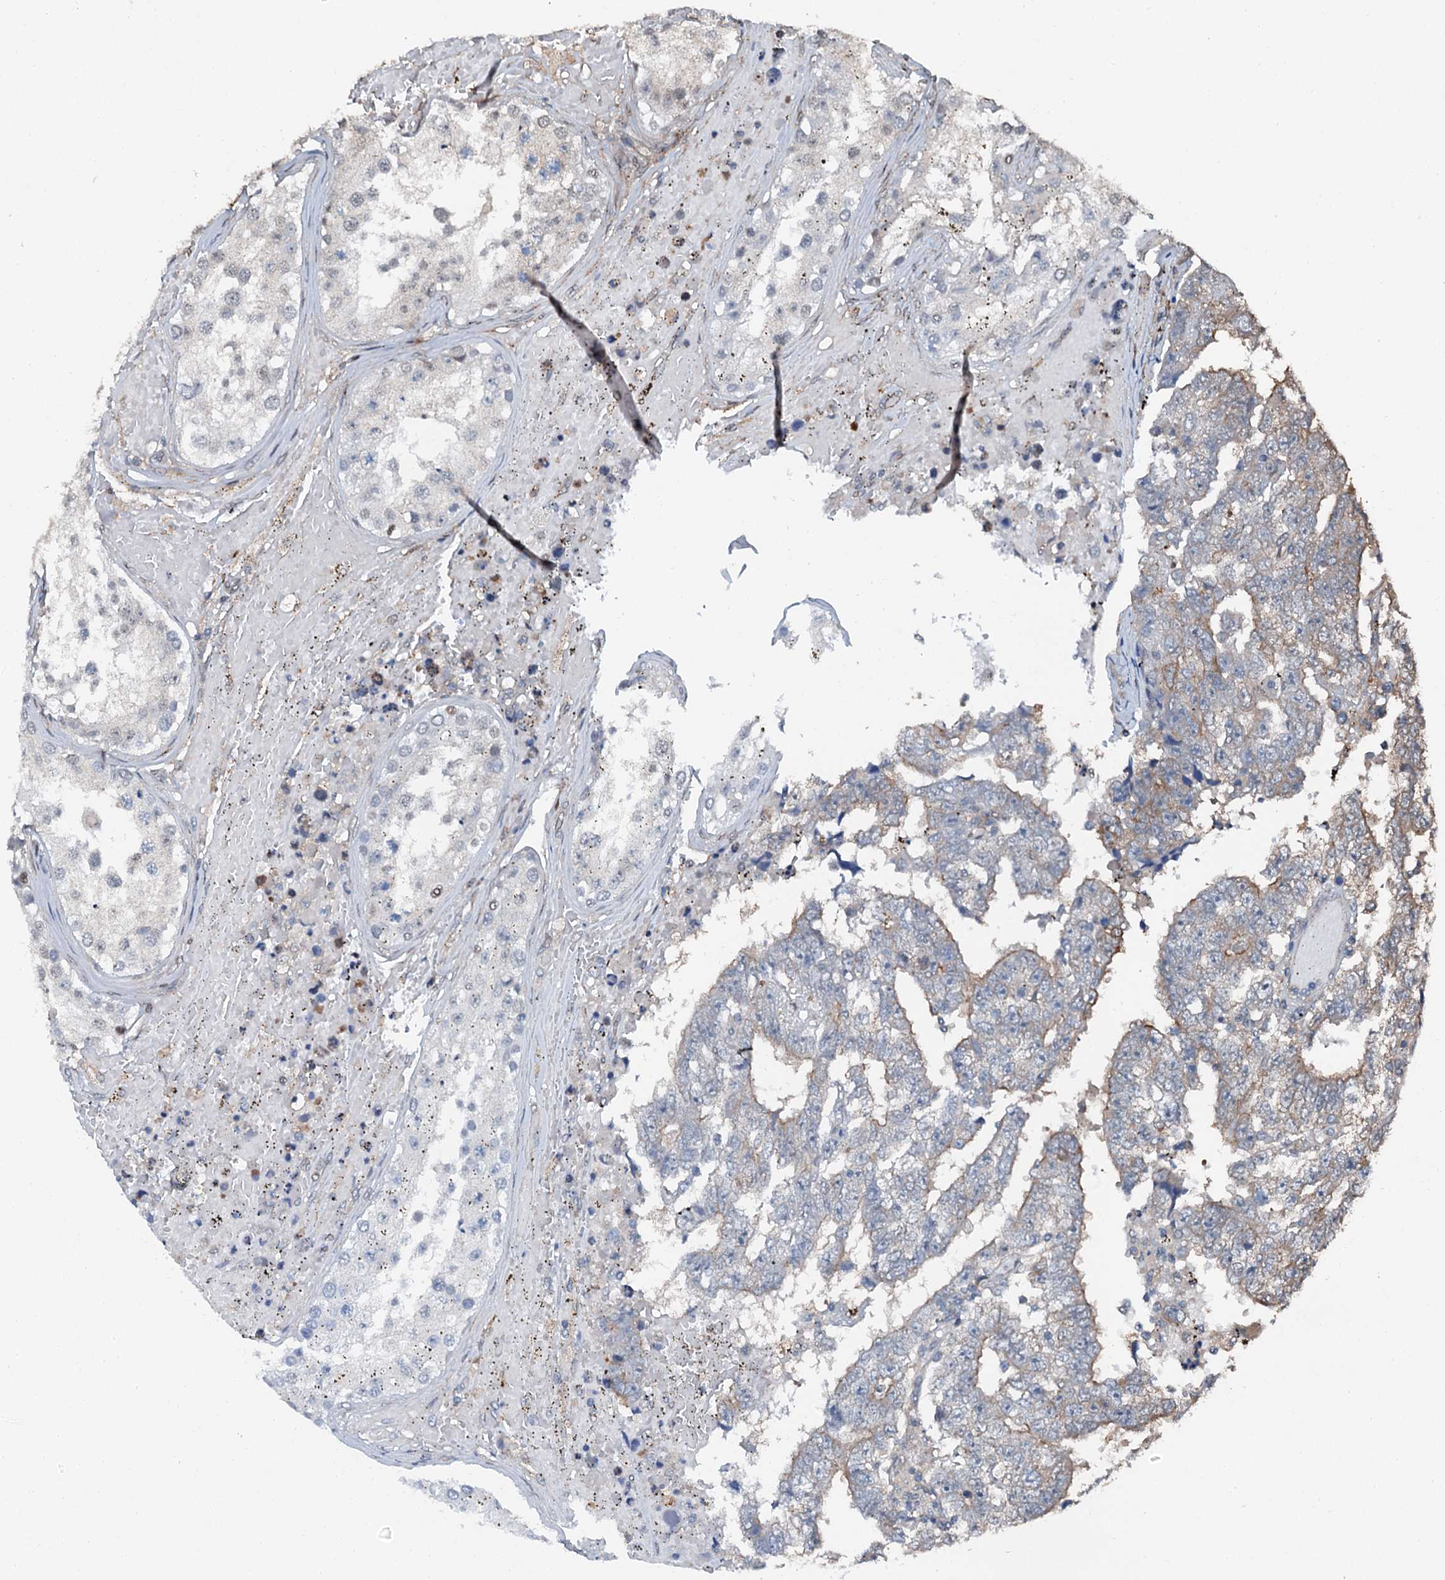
{"staining": {"intensity": "weak", "quantity": "<25%", "location": "cytoplasmic/membranous"}, "tissue": "testis cancer", "cell_type": "Tumor cells", "image_type": "cancer", "snomed": [{"axis": "morphology", "description": "Carcinoma, Embryonal, NOS"}, {"axis": "topography", "description": "Testis"}], "caption": "This micrograph is of testis cancer stained with immunohistochemistry (IHC) to label a protein in brown with the nuclei are counter-stained blue. There is no staining in tumor cells.", "gene": "FLYWCH1", "patient": {"sex": "male", "age": 25}}